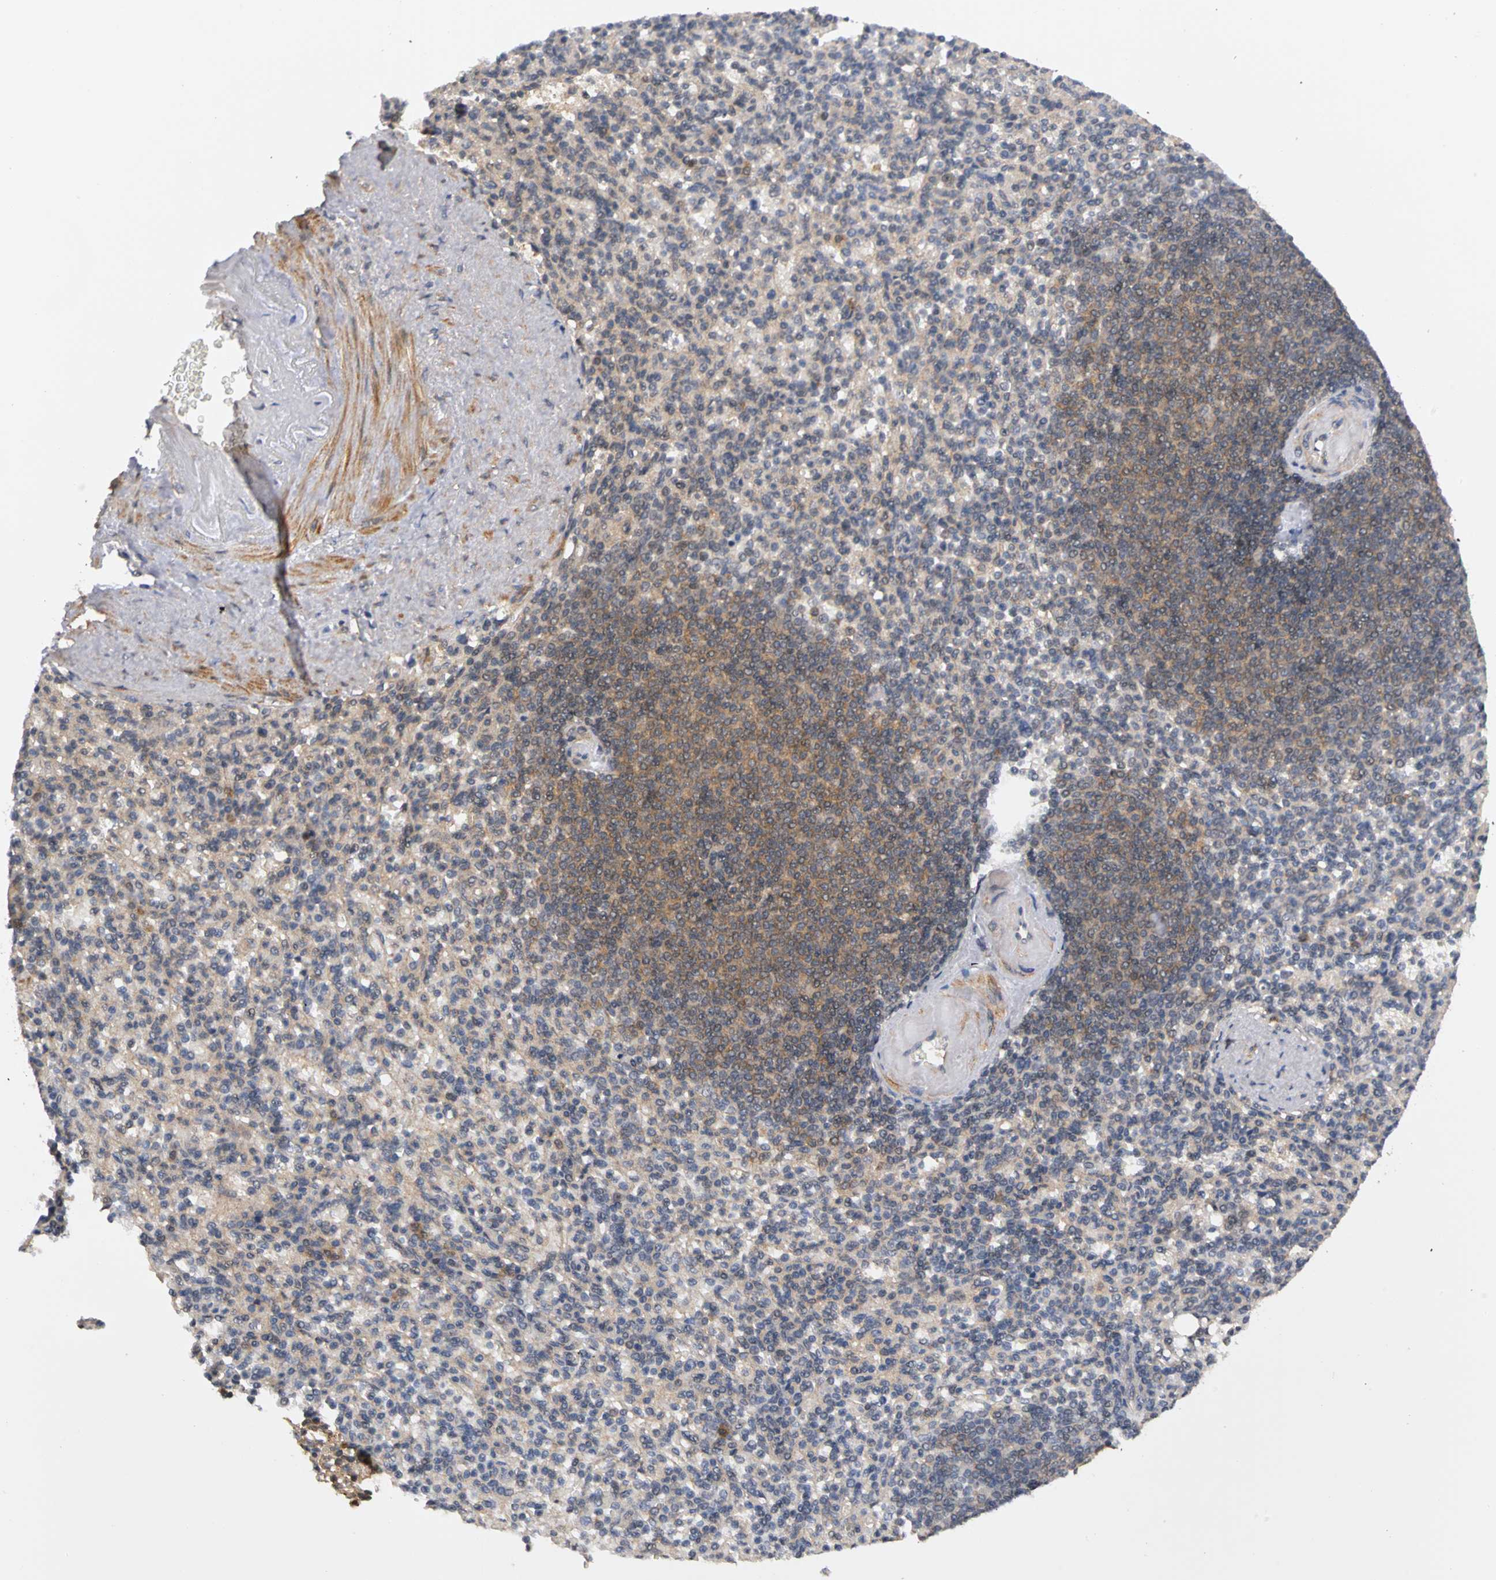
{"staining": {"intensity": "weak", "quantity": "<25%", "location": "cytoplasmic/membranous"}, "tissue": "spleen", "cell_type": "Cells in red pulp", "image_type": "normal", "snomed": [{"axis": "morphology", "description": "Normal tissue, NOS"}, {"axis": "topography", "description": "Spleen"}], "caption": "A high-resolution photomicrograph shows IHC staining of normal spleen, which reveals no significant positivity in cells in red pulp.", "gene": "UBE2M", "patient": {"sex": "female", "age": 74}}